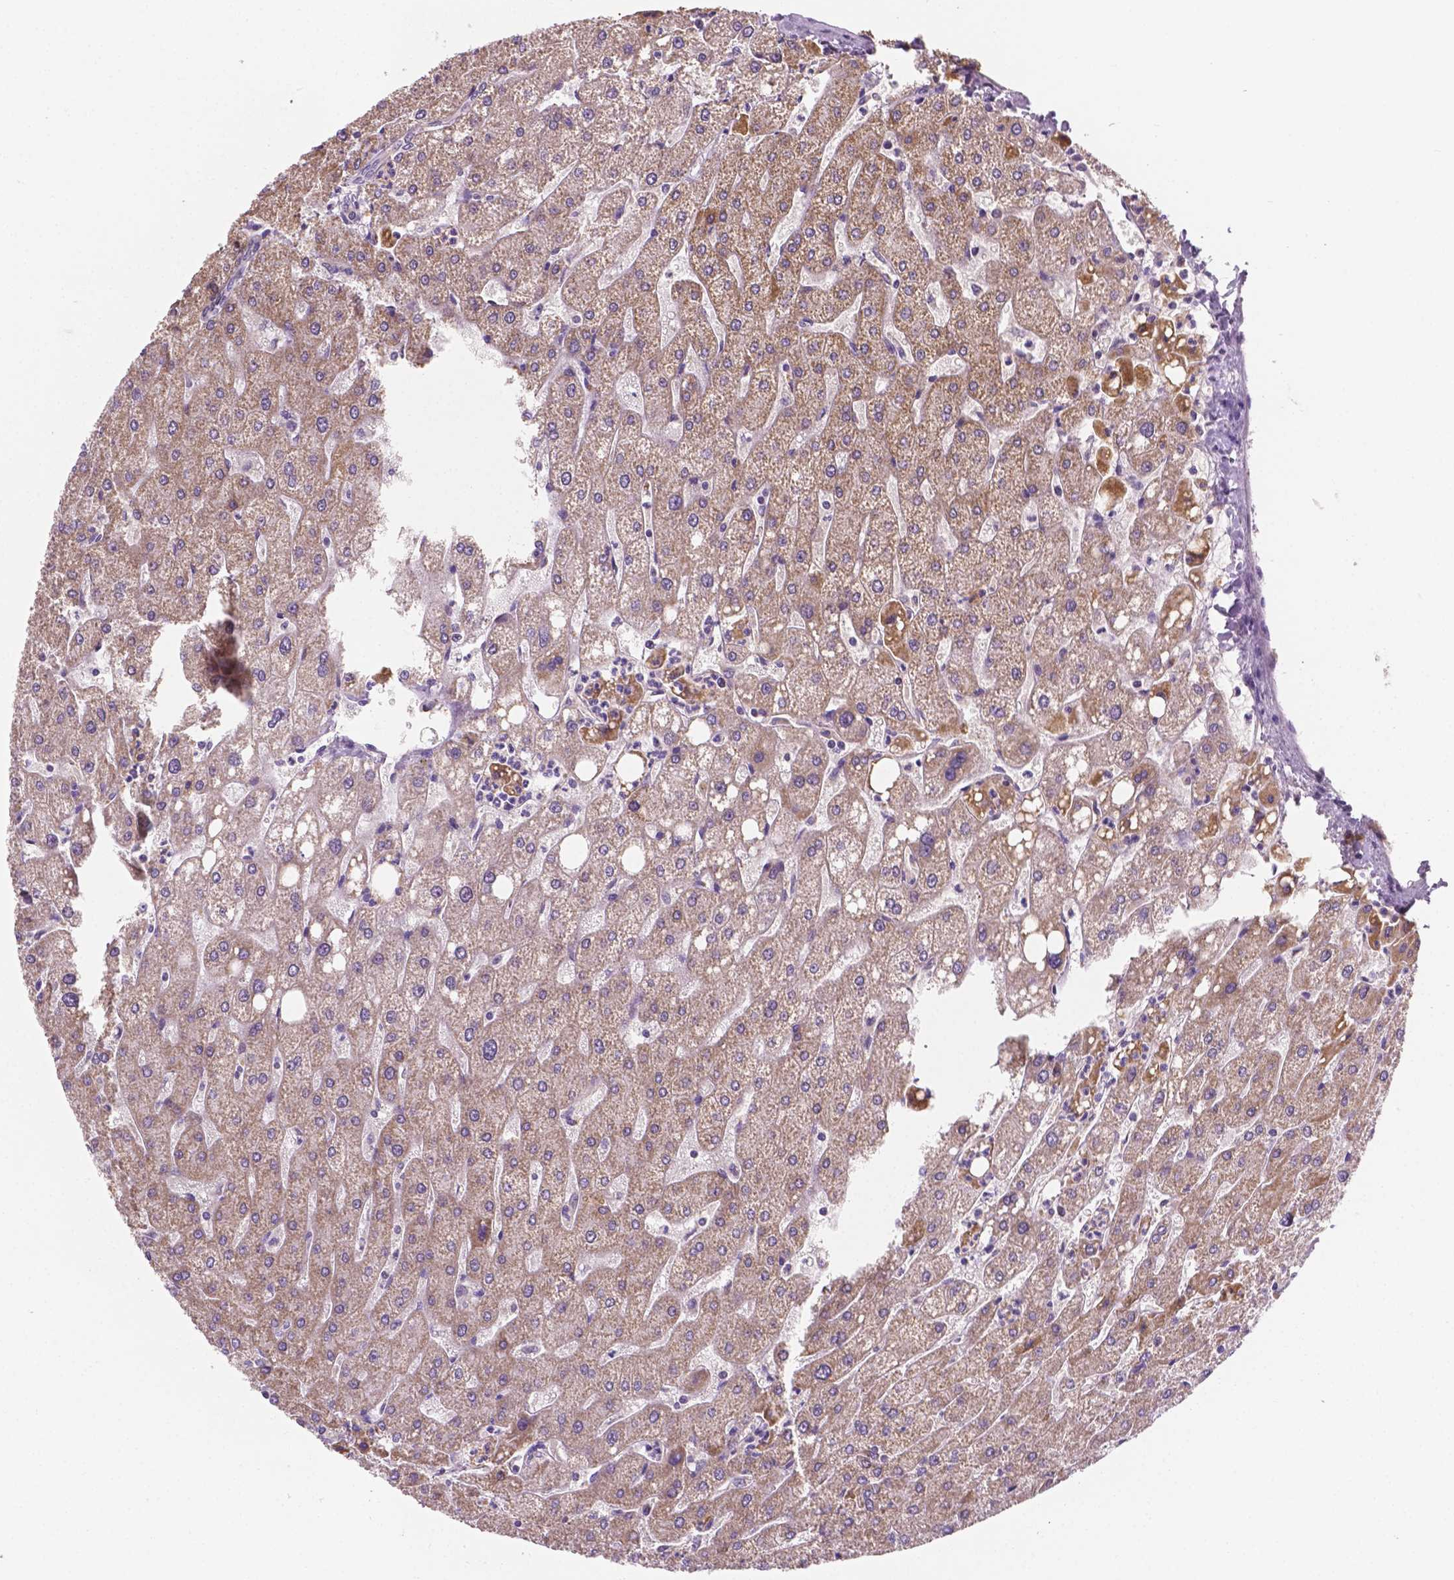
{"staining": {"intensity": "negative", "quantity": "none", "location": "none"}, "tissue": "liver", "cell_type": "Cholangiocytes", "image_type": "normal", "snomed": [{"axis": "morphology", "description": "Normal tissue, NOS"}, {"axis": "topography", "description": "Liver"}], "caption": "Micrograph shows no significant protein expression in cholangiocytes of normal liver.", "gene": "MROH6", "patient": {"sex": "male", "age": 67}}